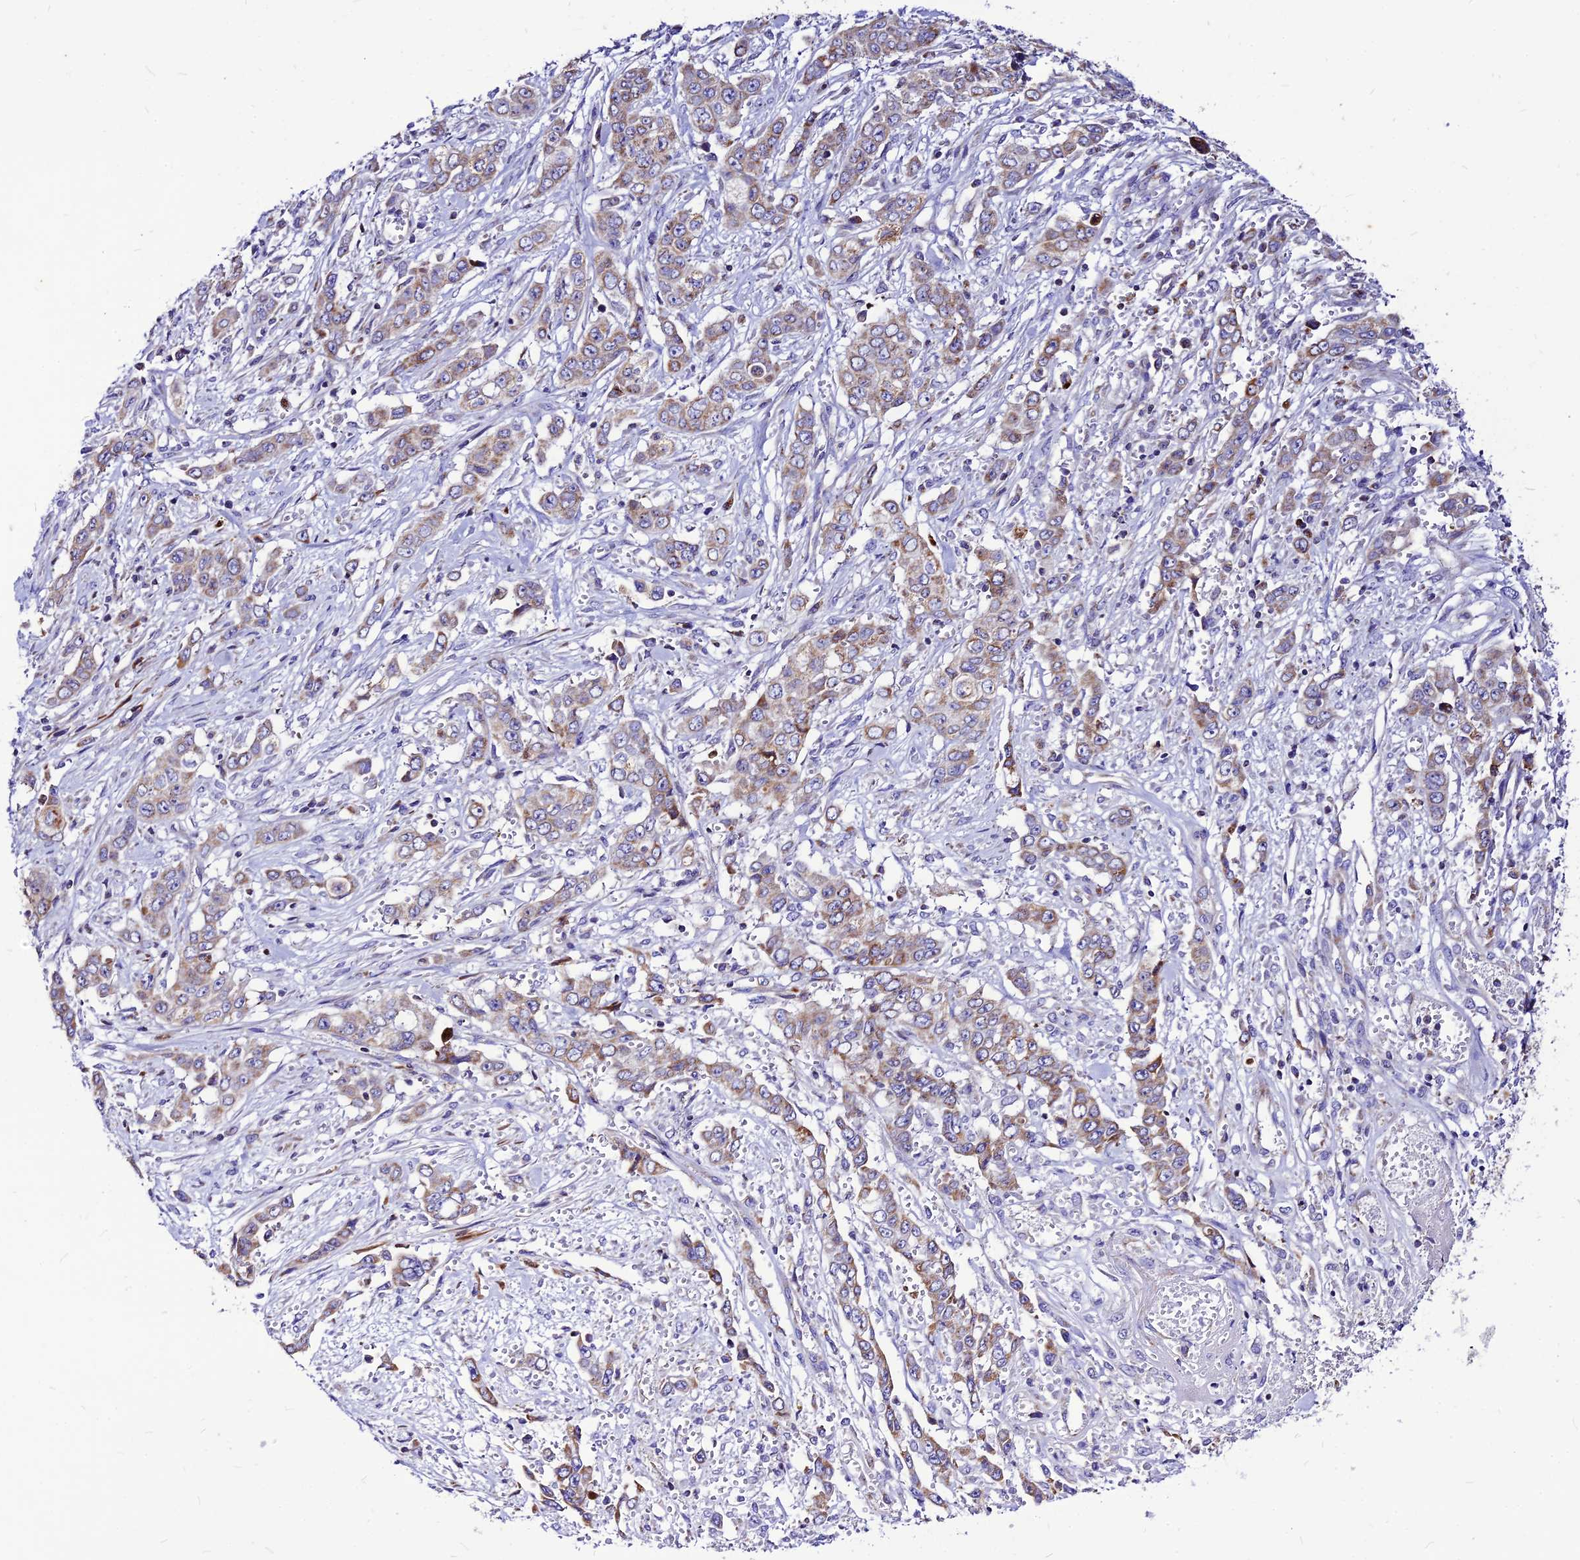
{"staining": {"intensity": "weak", "quantity": "25%-75%", "location": "cytoplasmic/membranous"}, "tissue": "stomach cancer", "cell_type": "Tumor cells", "image_type": "cancer", "snomed": [{"axis": "morphology", "description": "Normal tissue, NOS"}, {"axis": "morphology", "description": "Adenocarcinoma, NOS"}, {"axis": "topography", "description": "Stomach"}], "caption": "The immunohistochemical stain shows weak cytoplasmic/membranous expression in tumor cells of stomach adenocarcinoma tissue.", "gene": "ECI1", "patient": {"sex": "female", "age": 64}}